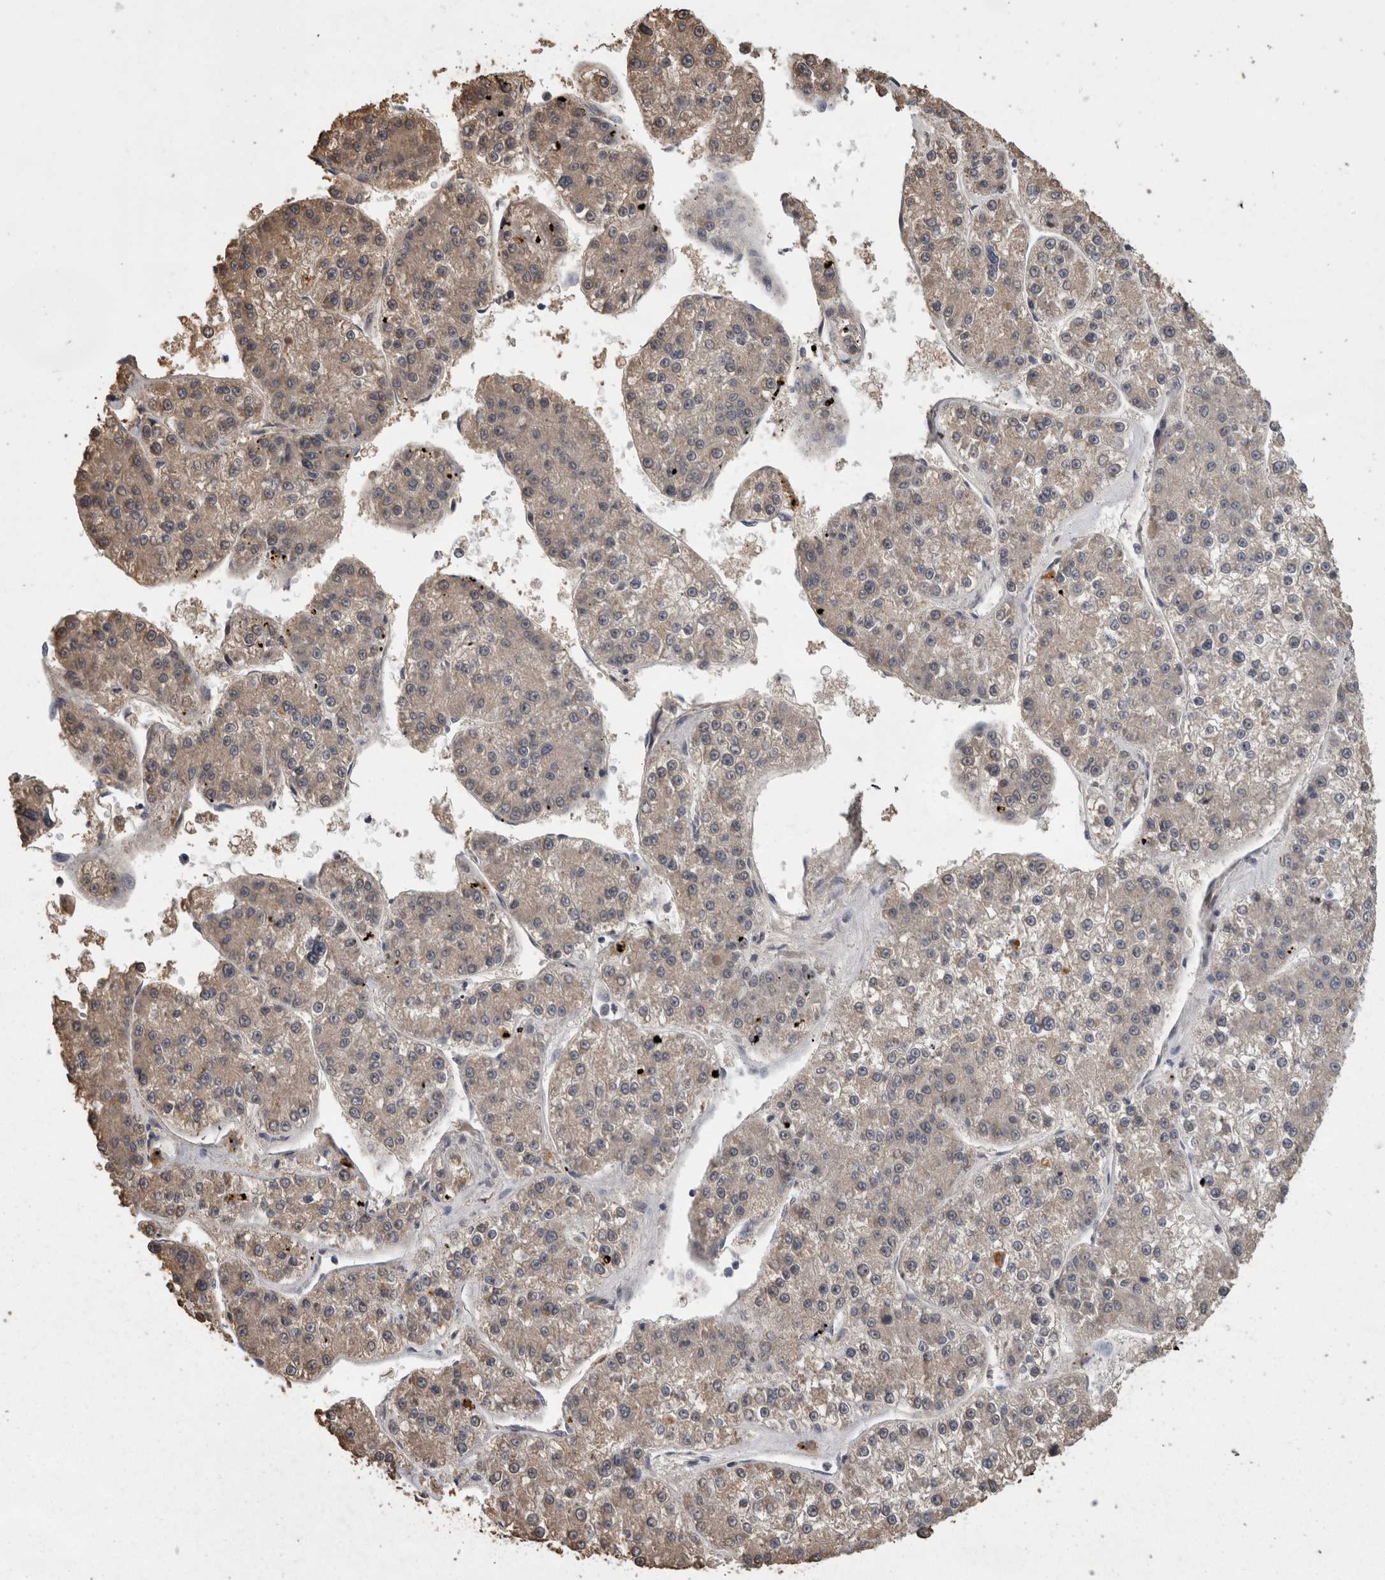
{"staining": {"intensity": "weak", "quantity": "<25%", "location": "cytoplasmic/membranous"}, "tissue": "liver cancer", "cell_type": "Tumor cells", "image_type": "cancer", "snomed": [{"axis": "morphology", "description": "Carcinoma, Hepatocellular, NOS"}, {"axis": "topography", "description": "Liver"}], "caption": "IHC histopathology image of neoplastic tissue: human liver cancer stained with DAB displays no significant protein positivity in tumor cells.", "gene": "PCM1", "patient": {"sex": "female", "age": 73}}